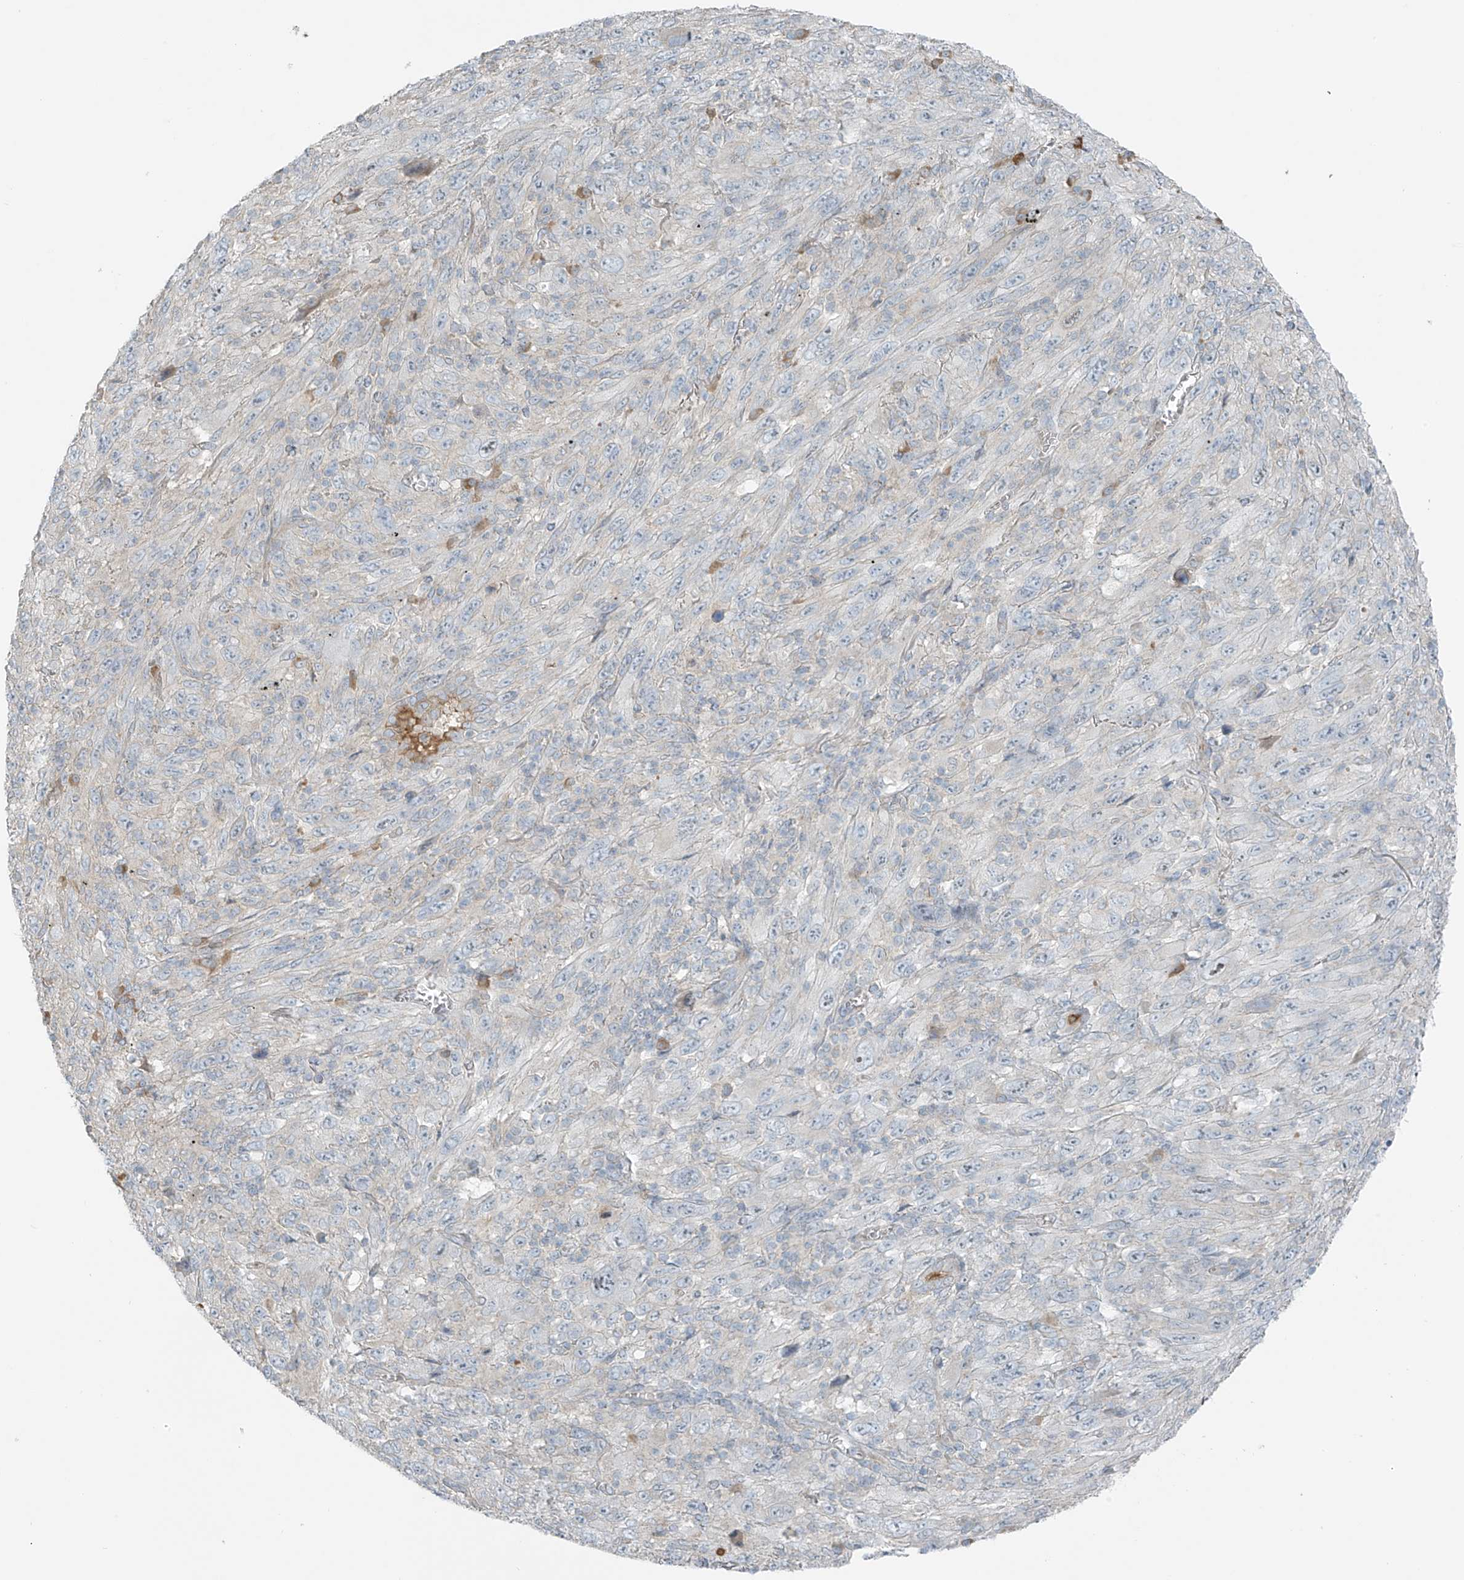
{"staining": {"intensity": "negative", "quantity": "none", "location": "none"}, "tissue": "melanoma", "cell_type": "Tumor cells", "image_type": "cancer", "snomed": [{"axis": "morphology", "description": "Malignant melanoma, Metastatic site"}, {"axis": "topography", "description": "Skin"}], "caption": "The immunohistochemistry histopathology image has no significant positivity in tumor cells of melanoma tissue.", "gene": "FAM131C", "patient": {"sex": "female", "age": 56}}